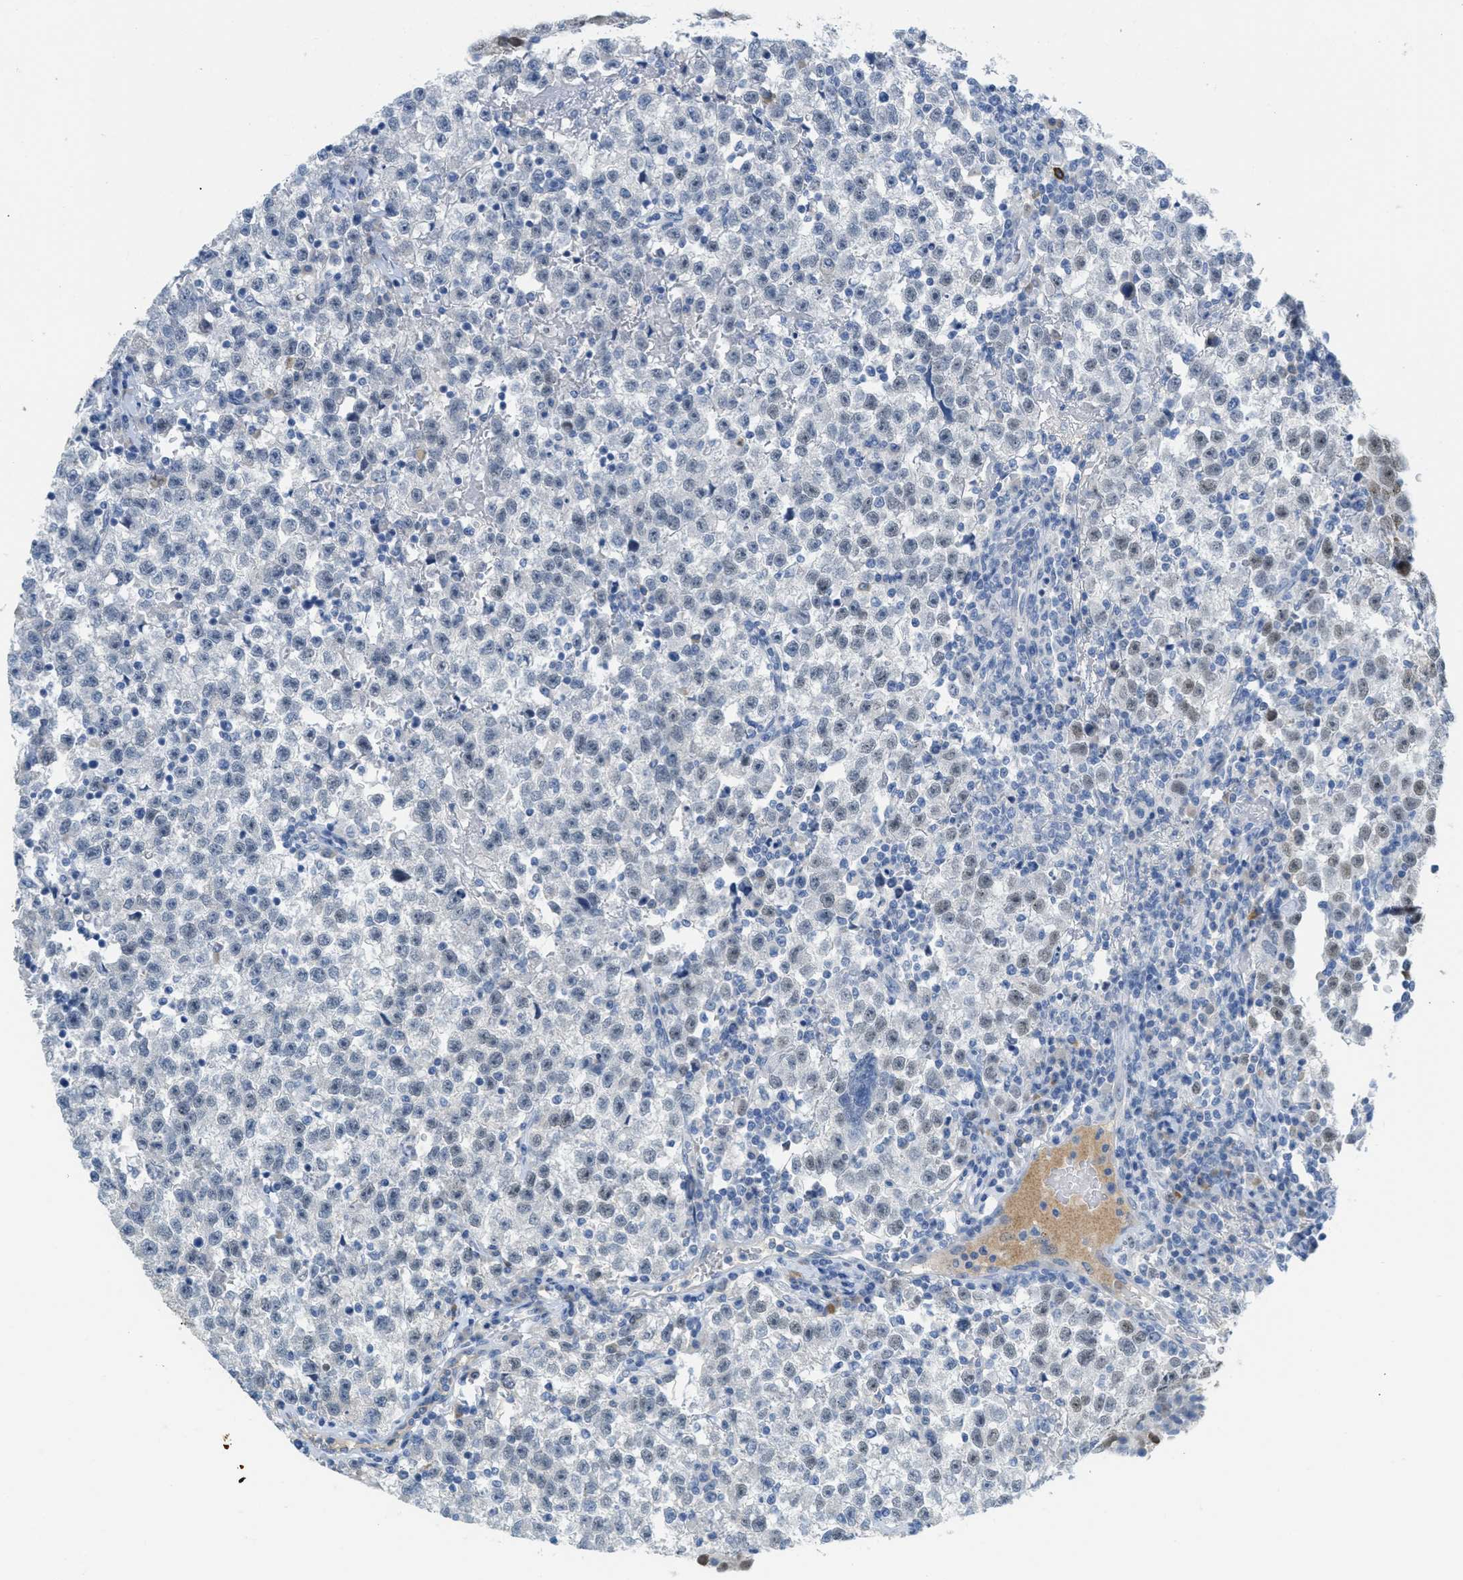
{"staining": {"intensity": "moderate", "quantity": "25%-75%", "location": "nuclear"}, "tissue": "testis cancer", "cell_type": "Tumor cells", "image_type": "cancer", "snomed": [{"axis": "morphology", "description": "Seminoma, NOS"}, {"axis": "topography", "description": "Testis"}], "caption": "This micrograph shows IHC staining of human testis cancer, with medium moderate nuclear staining in approximately 25%-75% of tumor cells.", "gene": "HSF2", "patient": {"sex": "male", "age": 22}}